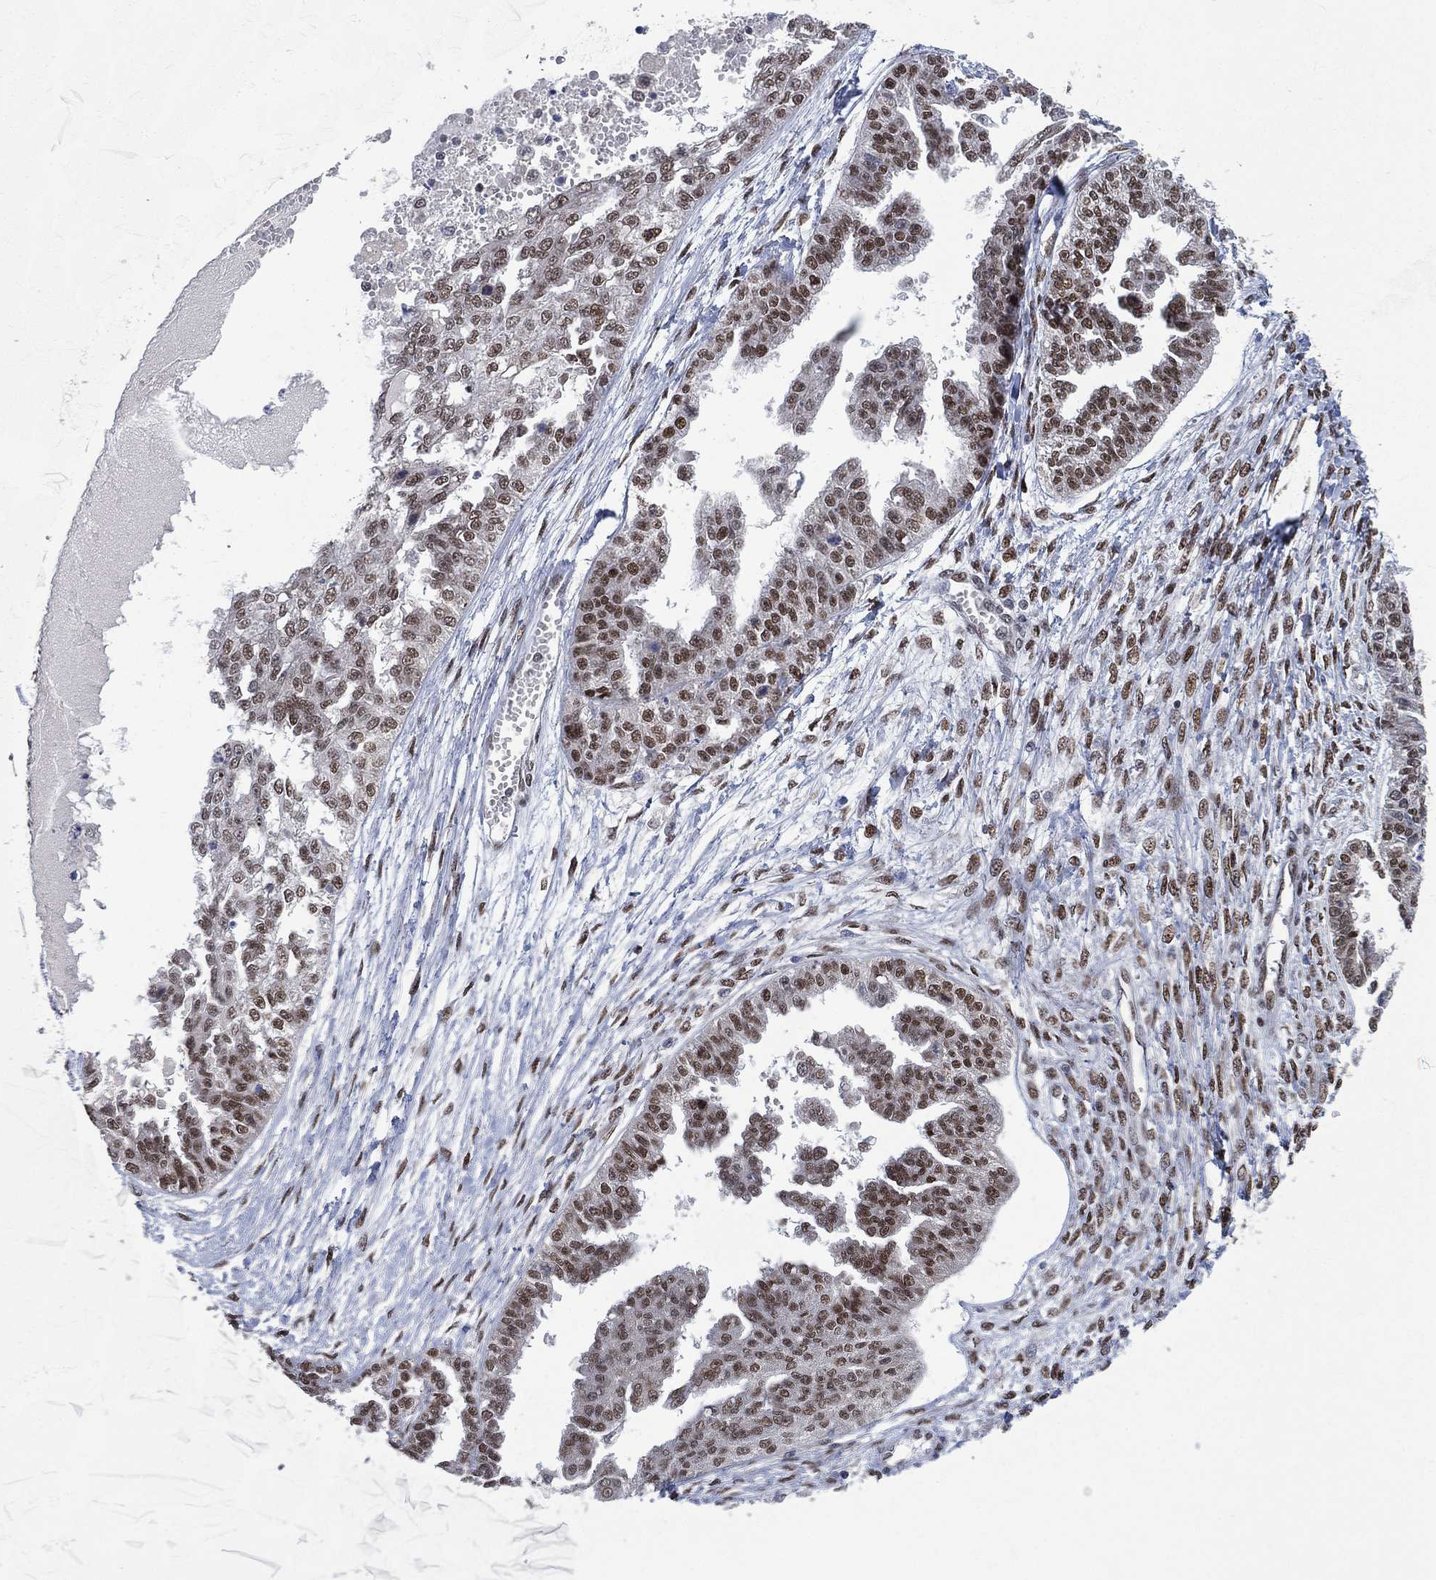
{"staining": {"intensity": "moderate", "quantity": ">75%", "location": "nuclear"}, "tissue": "ovarian cancer", "cell_type": "Tumor cells", "image_type": "cancer", "snomed": [{"axis": "morphology", "description": "Cystadenocarcinoma, serous, NOS"}, {"axis": "topography", "description": "Ovary"}], "caption": "The photomicrograph exhibits a brown stain indicating the presence of a protein in the nuclear of tumor cells in serous cystadenocarcinoma (ovarian). The staining was performed using DAB, with brown indicating positive protein expression. Nuclei are stained blue with hematoxylin.", "gene": "YLPM1", "patient": {"sex": "female", "age": 58}}